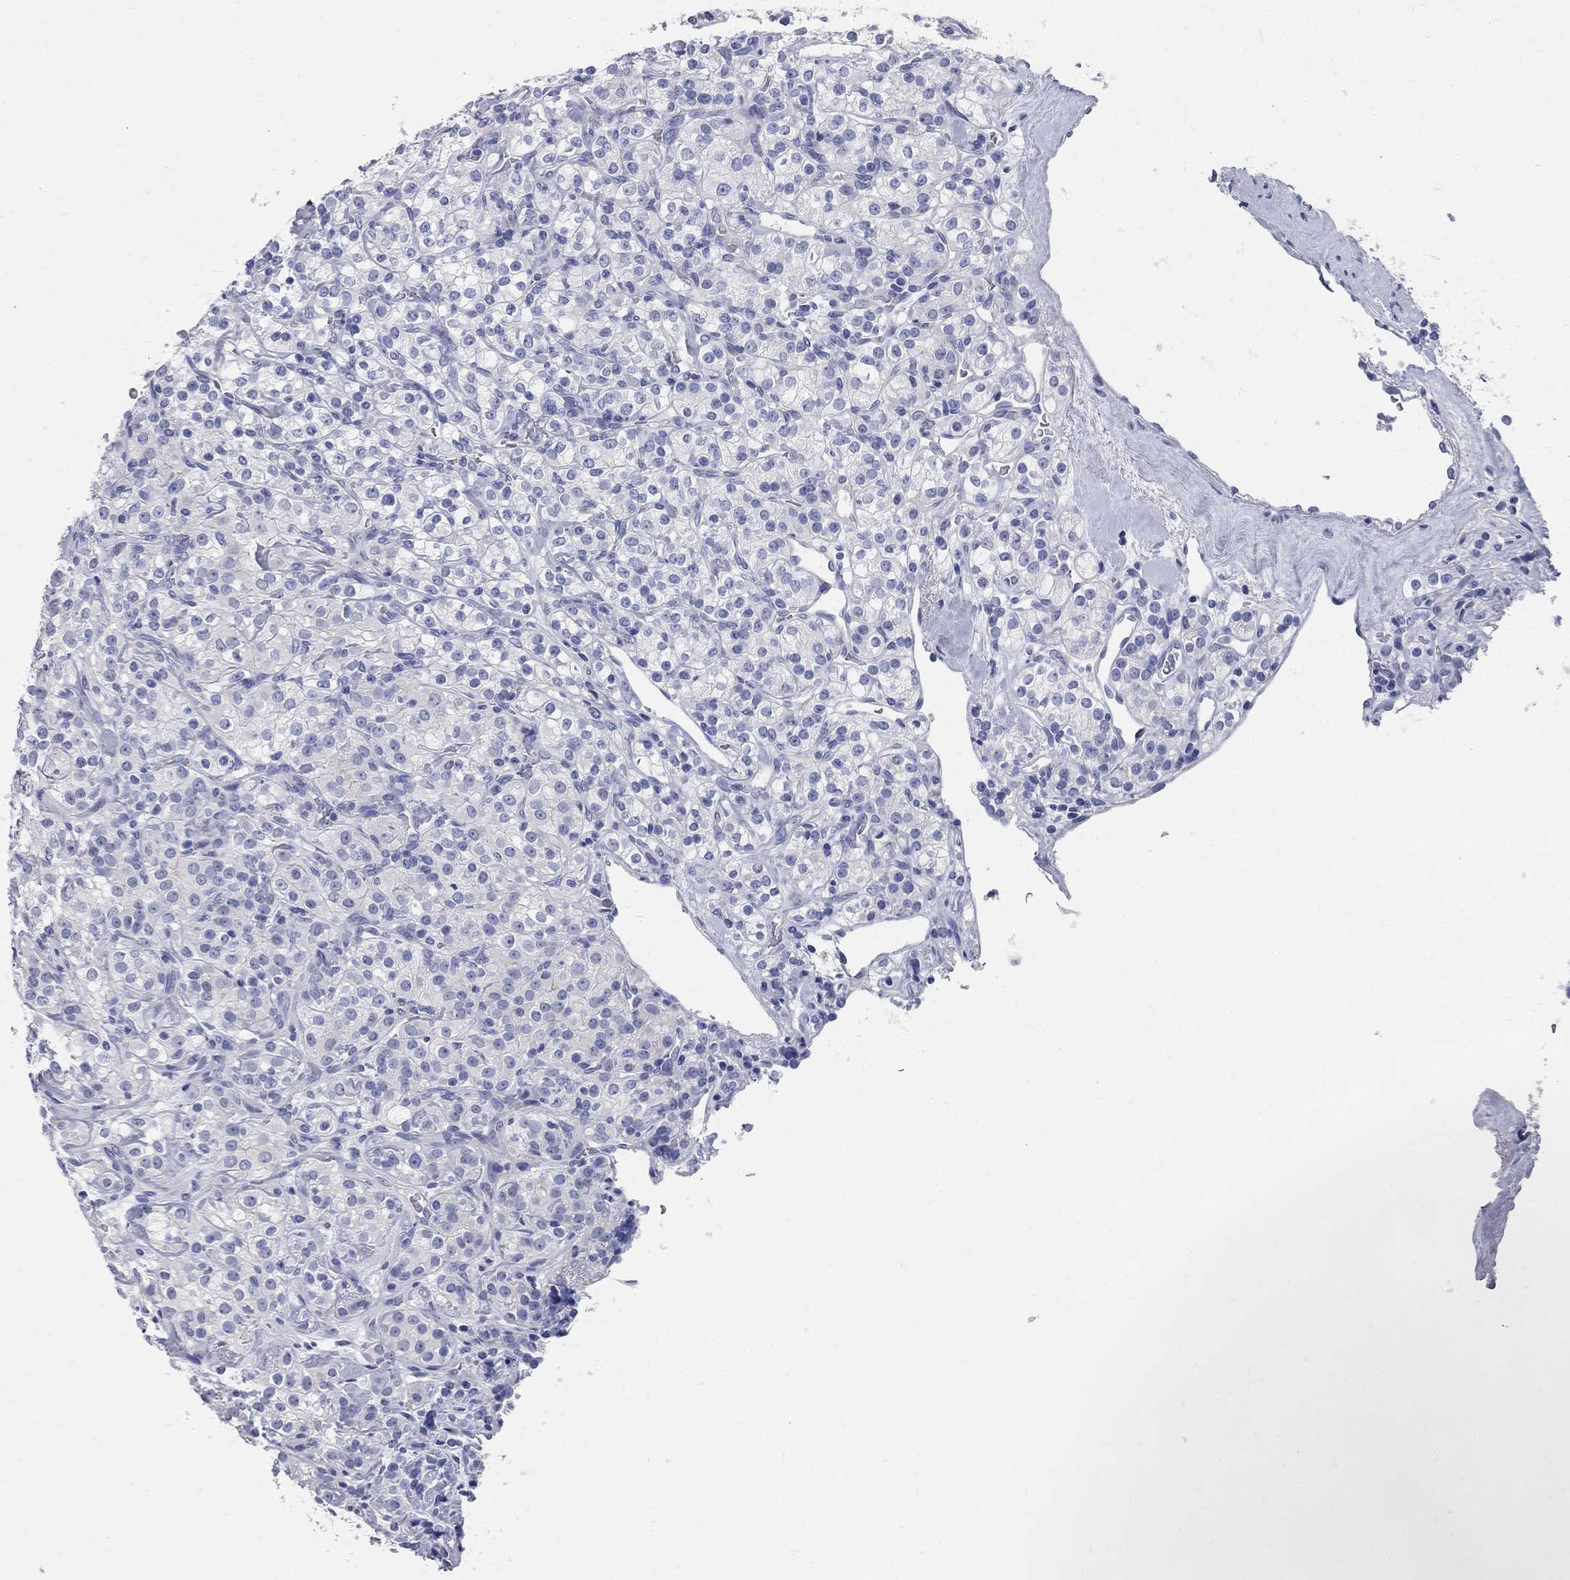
{"staining": {"intensity": "negative", "quantity": "none", "location": "none"}, "tissue": "renal cancer", "cell_type": "Tumor cells", "image_type": "cancer", "snomed": [{"axis": "morphology", "description": "Adenocarcinoma, NOS"}, {"axis": "topography", "description": "Kidney"}], "caption": "High magnification brightfield microscopy of renal adenocarcinoma stained with DAB (brown) and counterstained with hematoxylin (blue): tumor cells show no significant positivity.", "gene": "AOX1", "patient": {"sex": "male", "age": 77}}